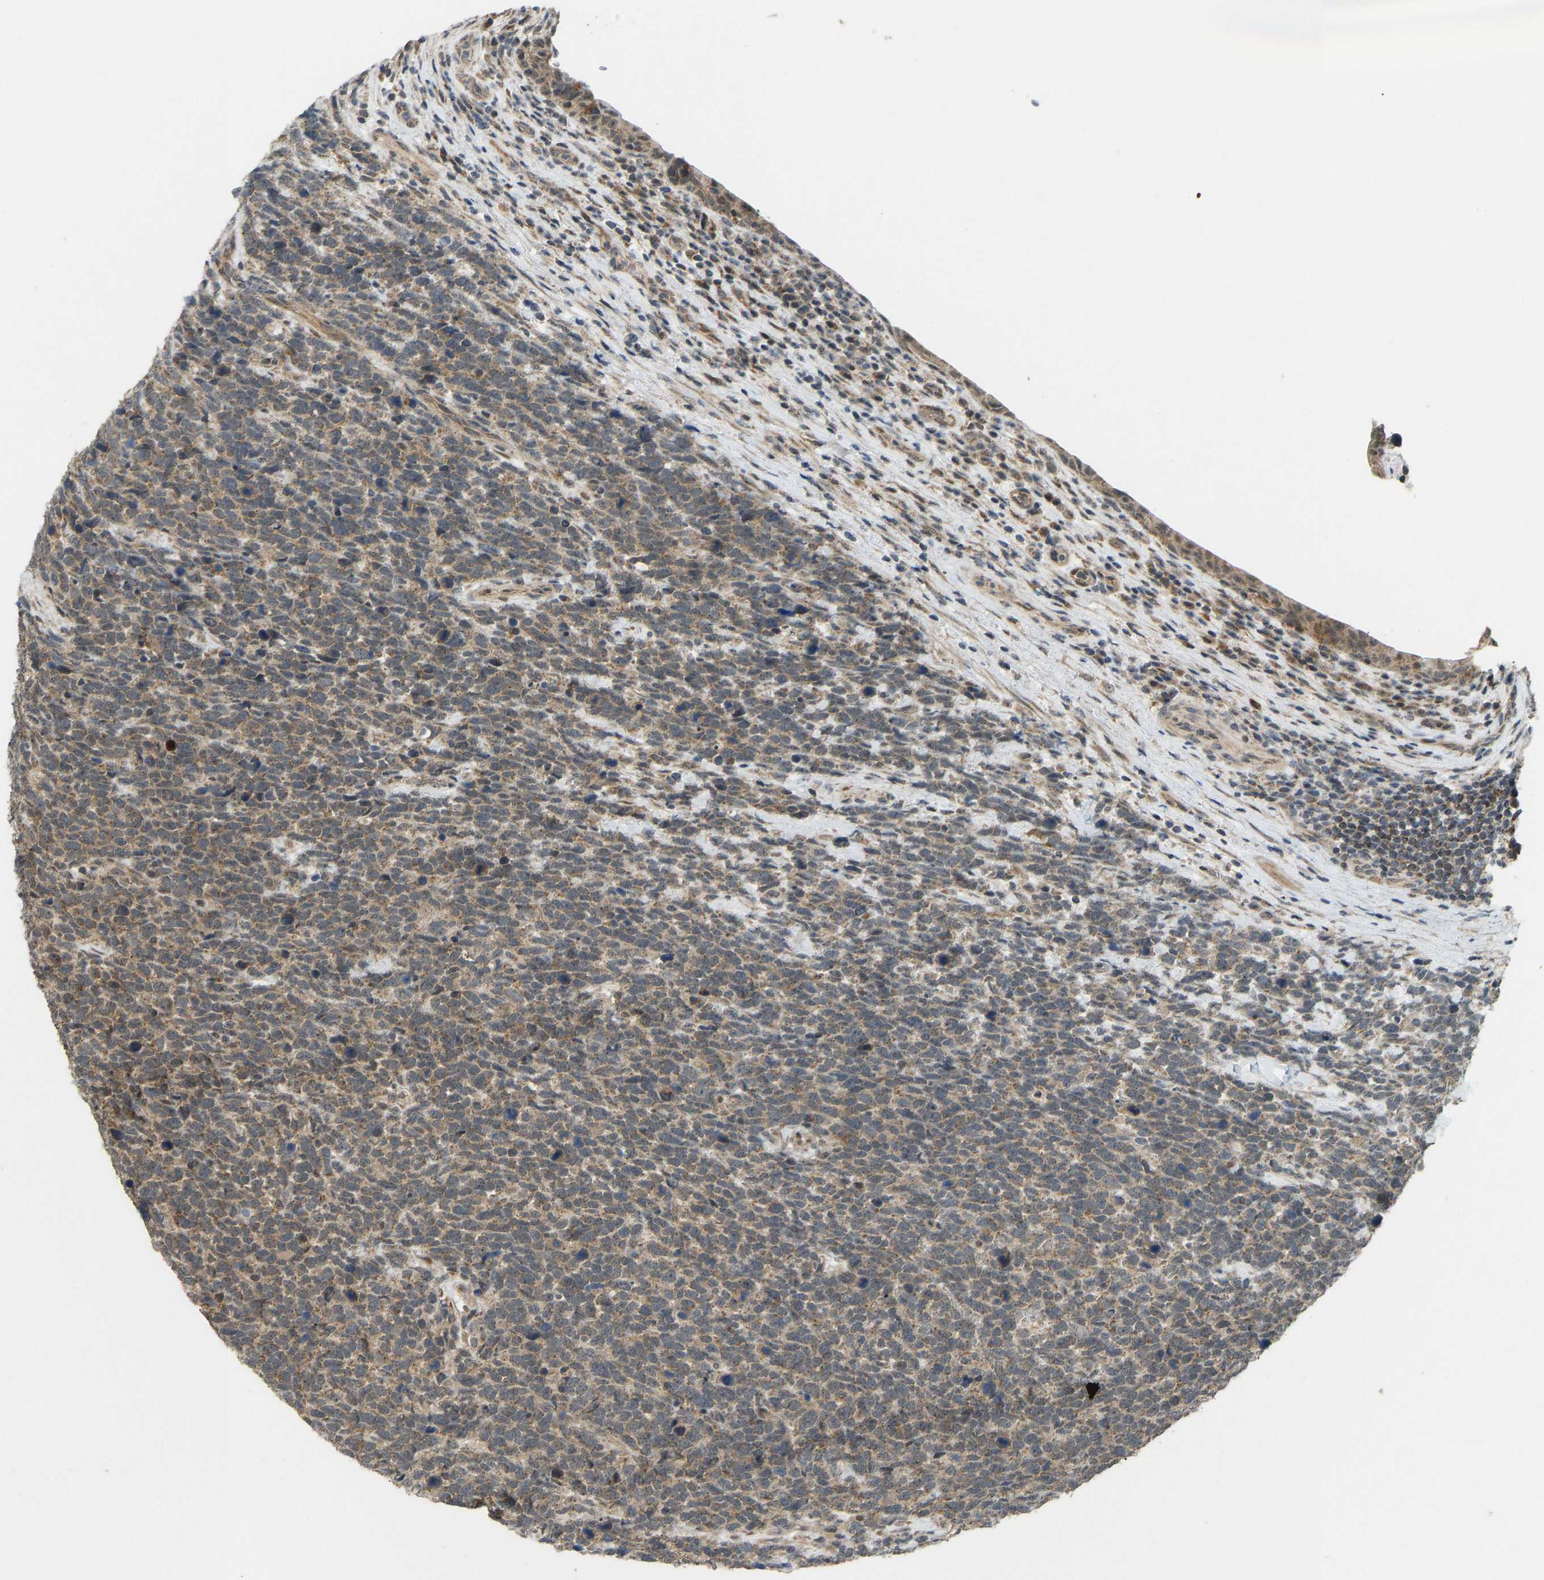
{"staining": {"intensity": "moderate", "quantity": ">75%", "location": "cytoplasmic/membranous"}, "tissue": "urothelial cancer", "cell_type": "Tumor cells", "image_type": "cancer", "snomed": [{"axis": "morphology", "description": "Urothelial carcinoma, High grade"}, {"axis": "topography", "description": "Urinary bladder"}], "caption": "Approximately >75% of tumor cells in human urothelial cancer demonstrate moderate cytoplasmic/membranous protein positivity as visualized by brown immunohistochemical staining.", "gene": "ACADS", "patient": {"sex": "female", "age": 82}}